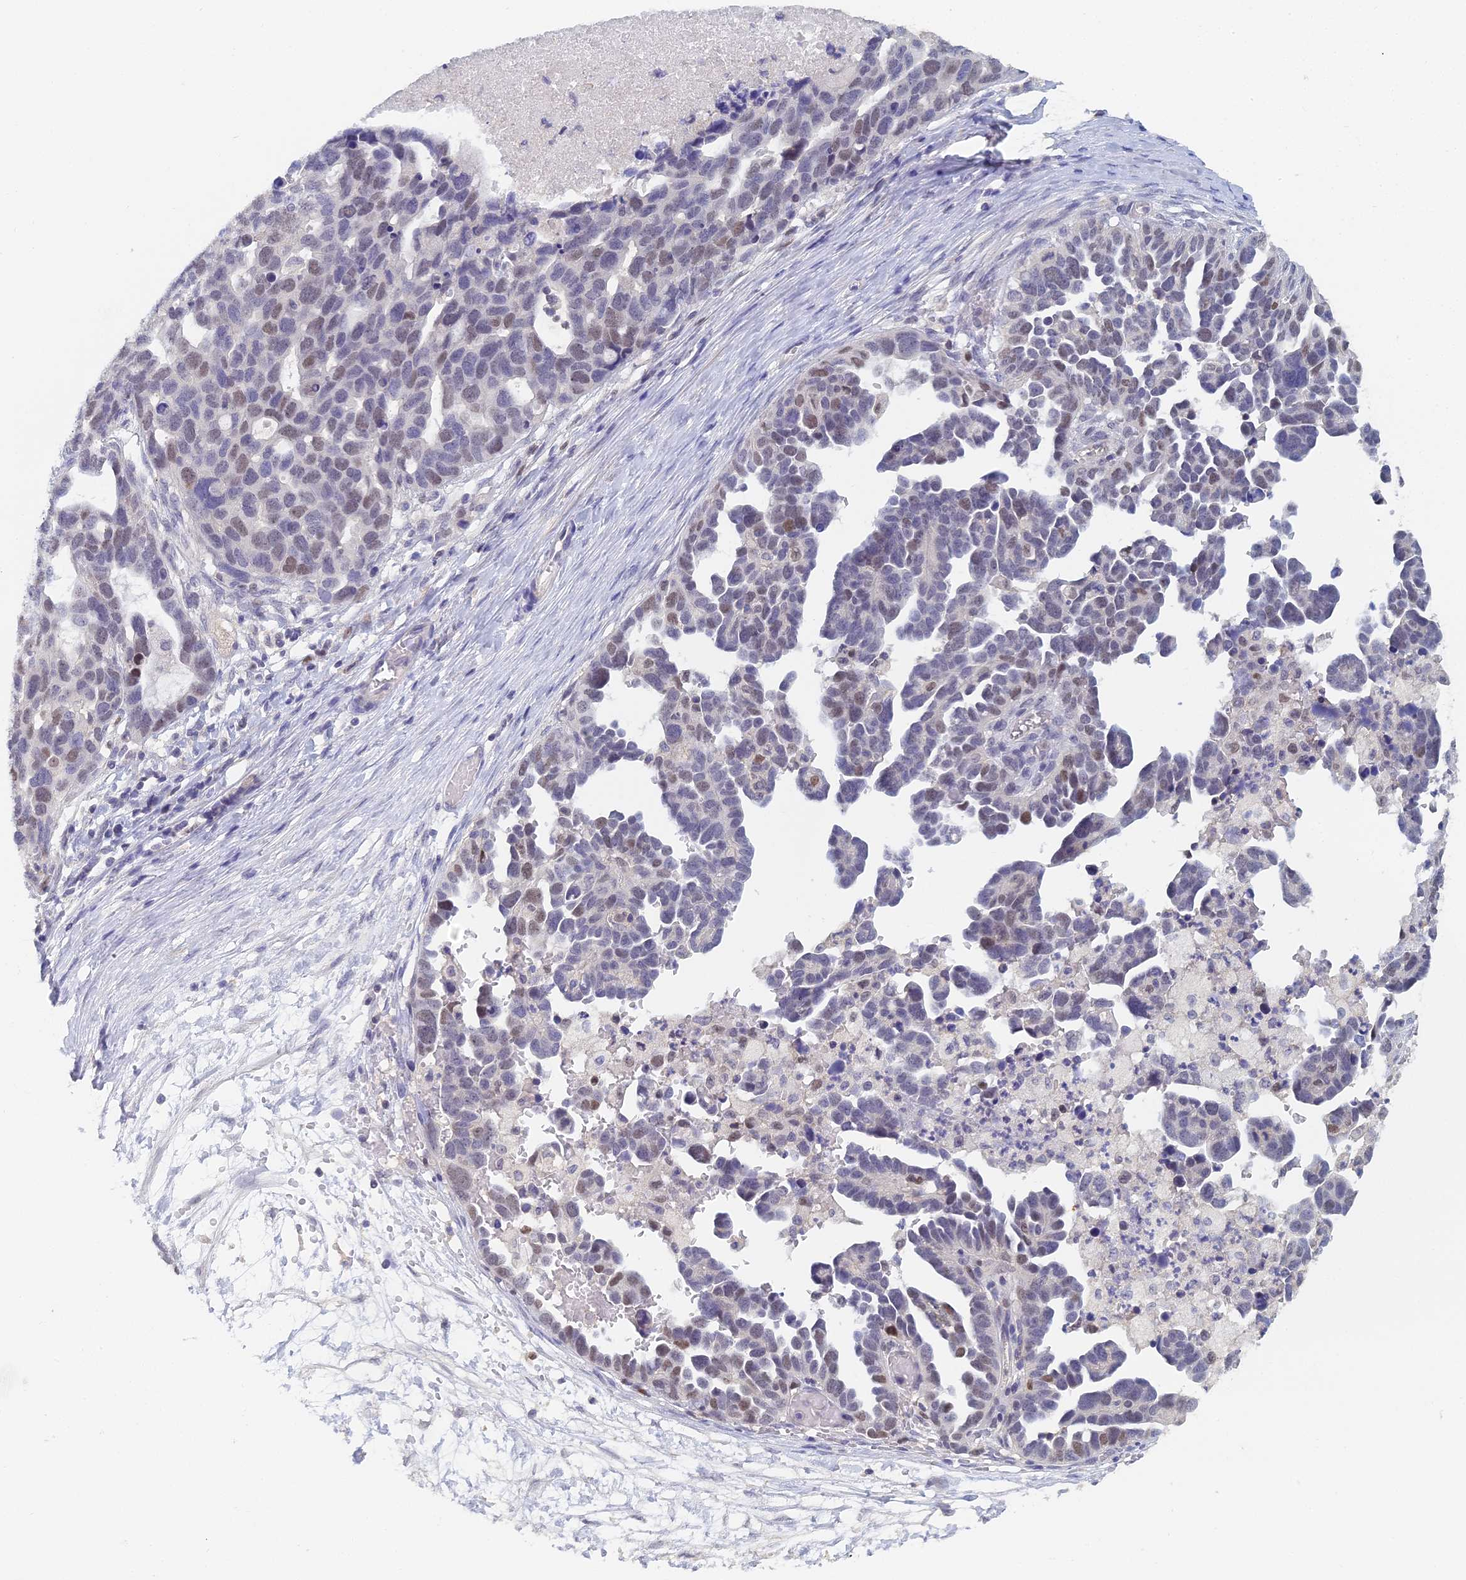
{"staining": {"intensity": "moderate", "quantity": "25%-75%", "location": "nuclear"}, "tissue": "ovarian cancer", "cell_type": "Tumor cells", "image_type": "cancer", "snomed": [{"axis": "morphology", "description": "Cystadenocarcinoma, serous, NOS"}, {"axis": "topography", "description": "Ovary"}], "caption": "Immunohistochemistry image of human ovarian cancer (serous cystadenocarcinoma) stained for a protein (brown), which reveals medium levels of moderate nuclear expression in approximately 25%-75% of tumor cells.", "gene": "MCM2", "patient": {"sex": "female", "age": 54}}